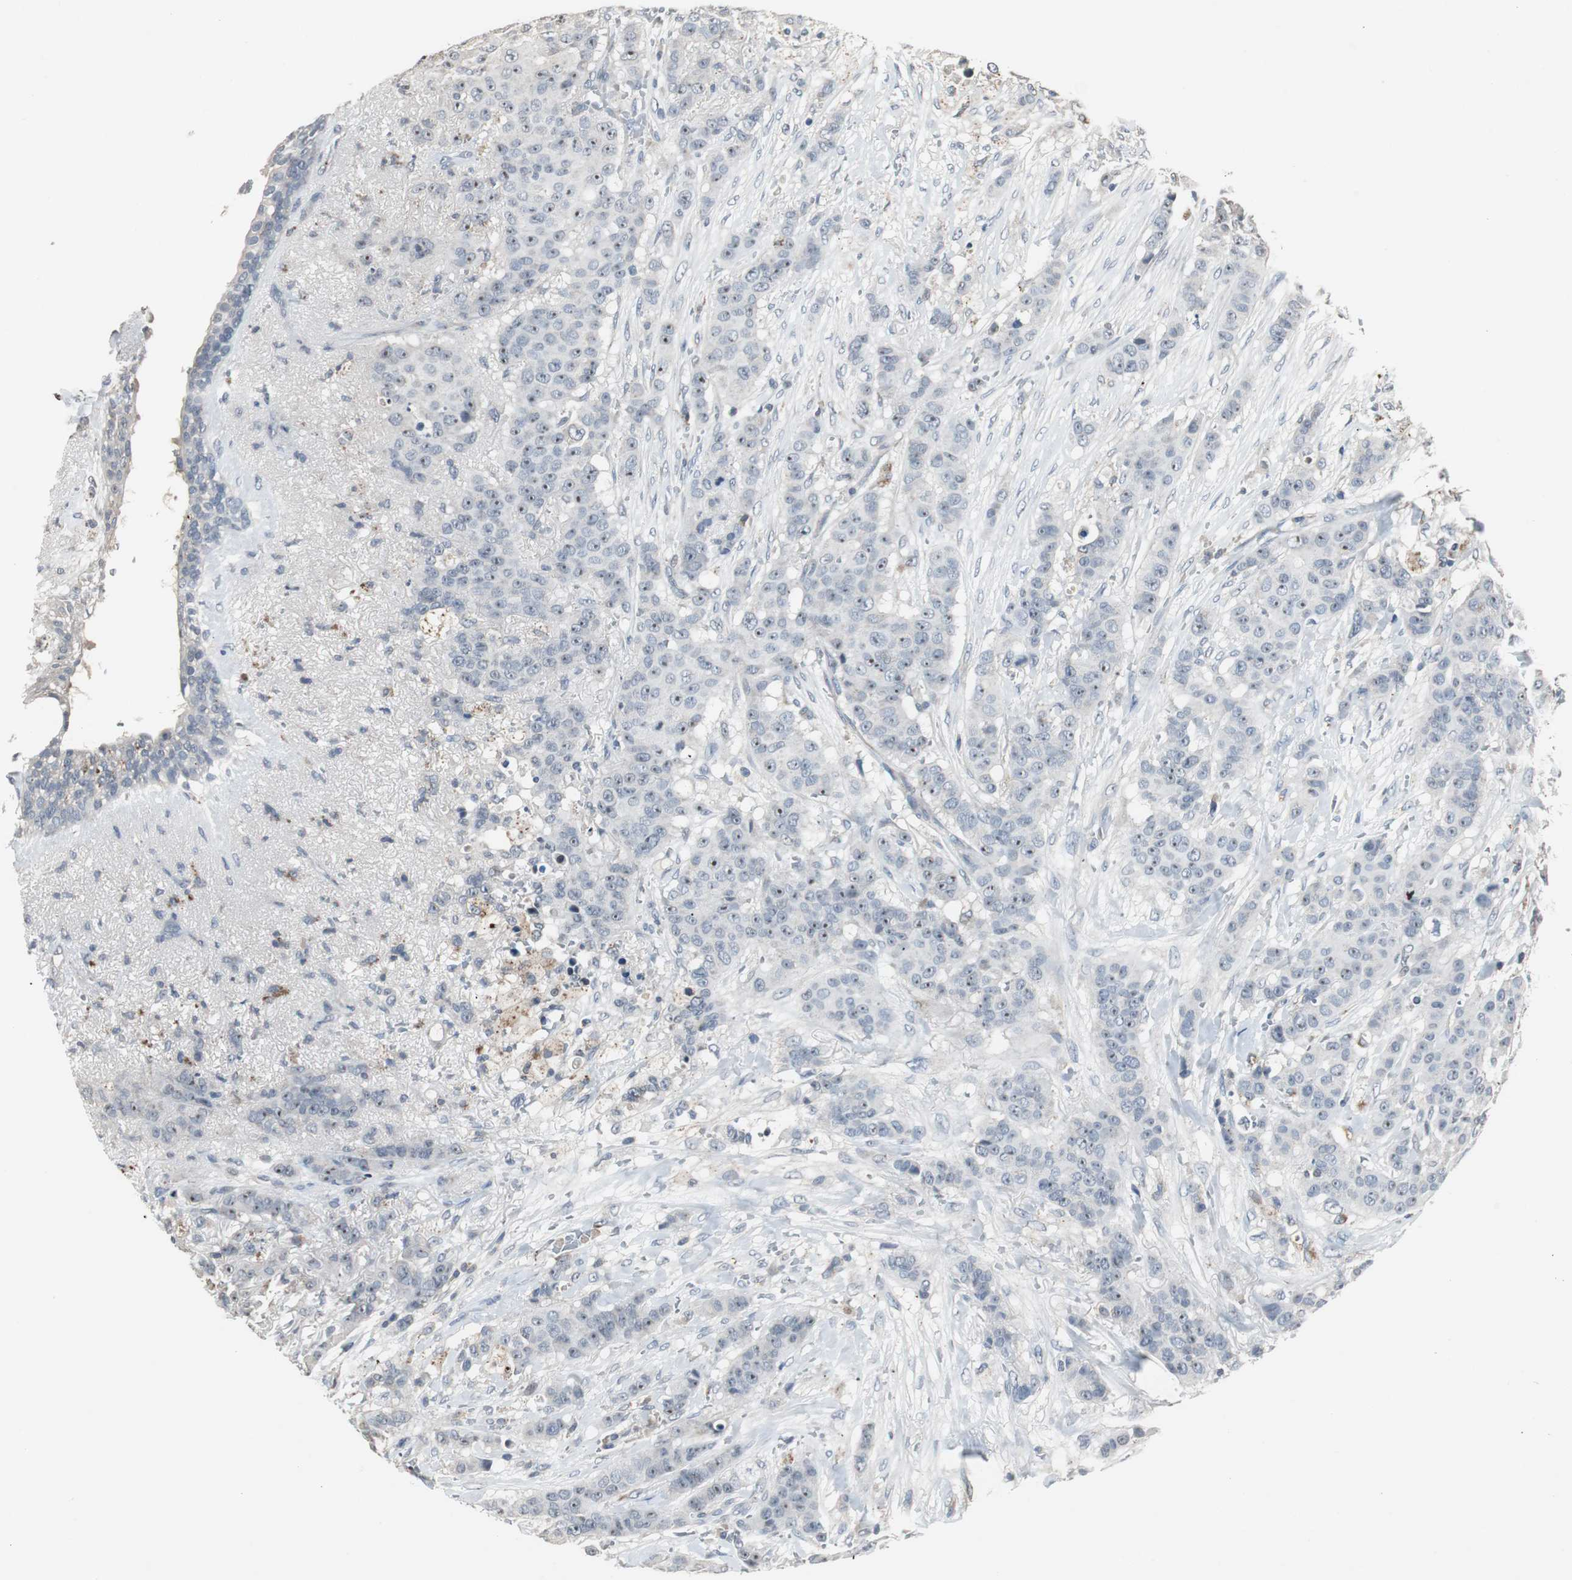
{"staining": {"intensity": "negative", "quantity": "none", "location": "none"}, "tissue": "breast cancer", "cell_type": "Tumor cells", "image_type": "cancer", "snomed": [{"axis": "morphology", "description": "Duct carcinoma"}, {"axis": "topography", "description": "Breast"}], "caption": "Breast intraductal carcinoma was stained to show a protein in brown. There is no significant staining in tumor cells.", "gene": "PCYT1B", "patient": {"sex": "female", "age": 40}}